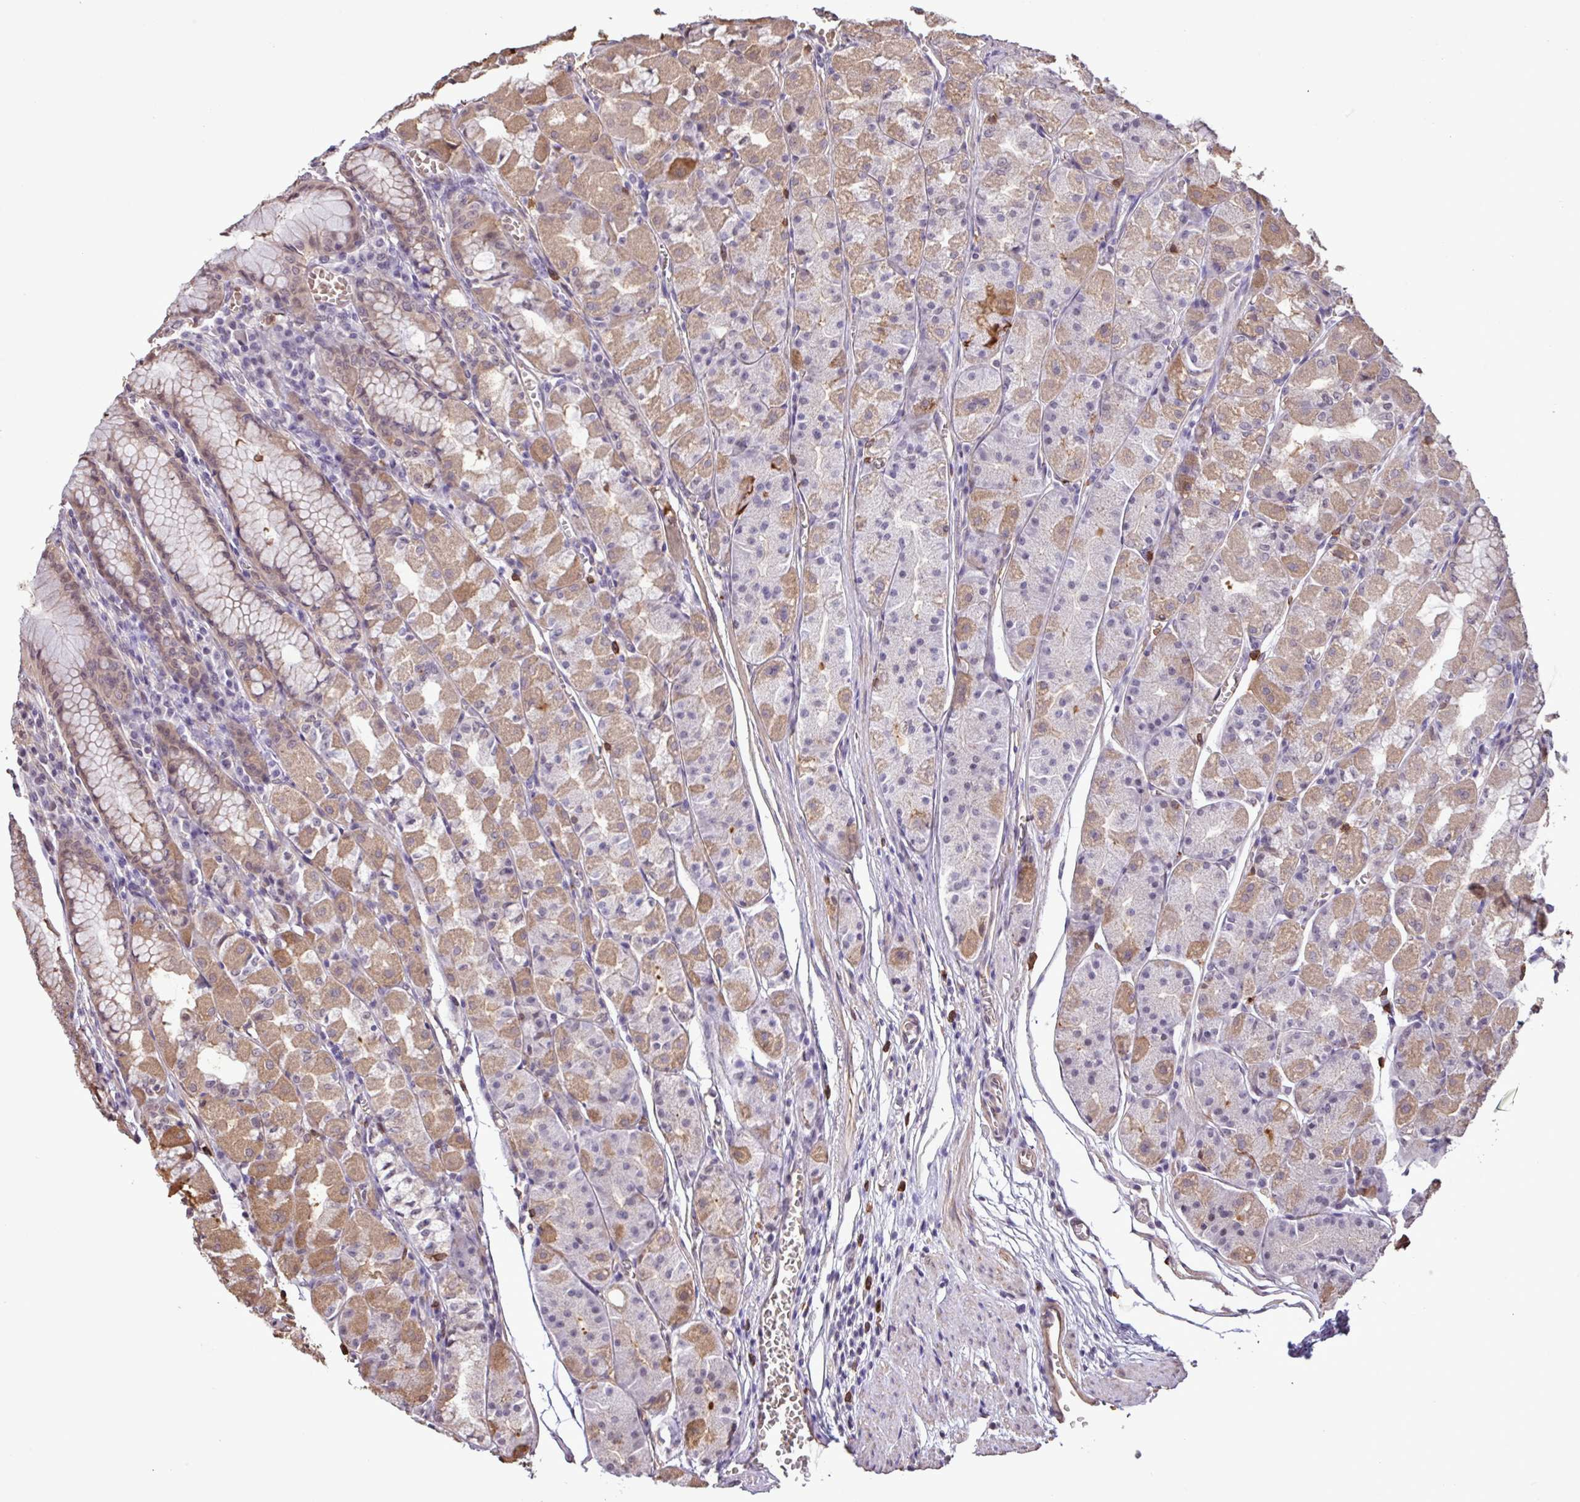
{"staining": {"intensity": "moderate", "quantity": "25%-75%", "location": "cytoplasmic/membranous"}, "tissue": "stomach", "cell_type": "Glandular cells", "image_type": "normal", "snomed": [{"axis": "morphology", "description": "Normal tissue, NOS"}, {"axis": "topography", "description": "Stomach"}], "caption": "Human stomach stained with a brown dye reveals moderate cytoplasmic/membranous positive staining in about 25%-75% of glandular cells.", "gene": "CHST11", "patient": {"sex": "male", "age": 55}}